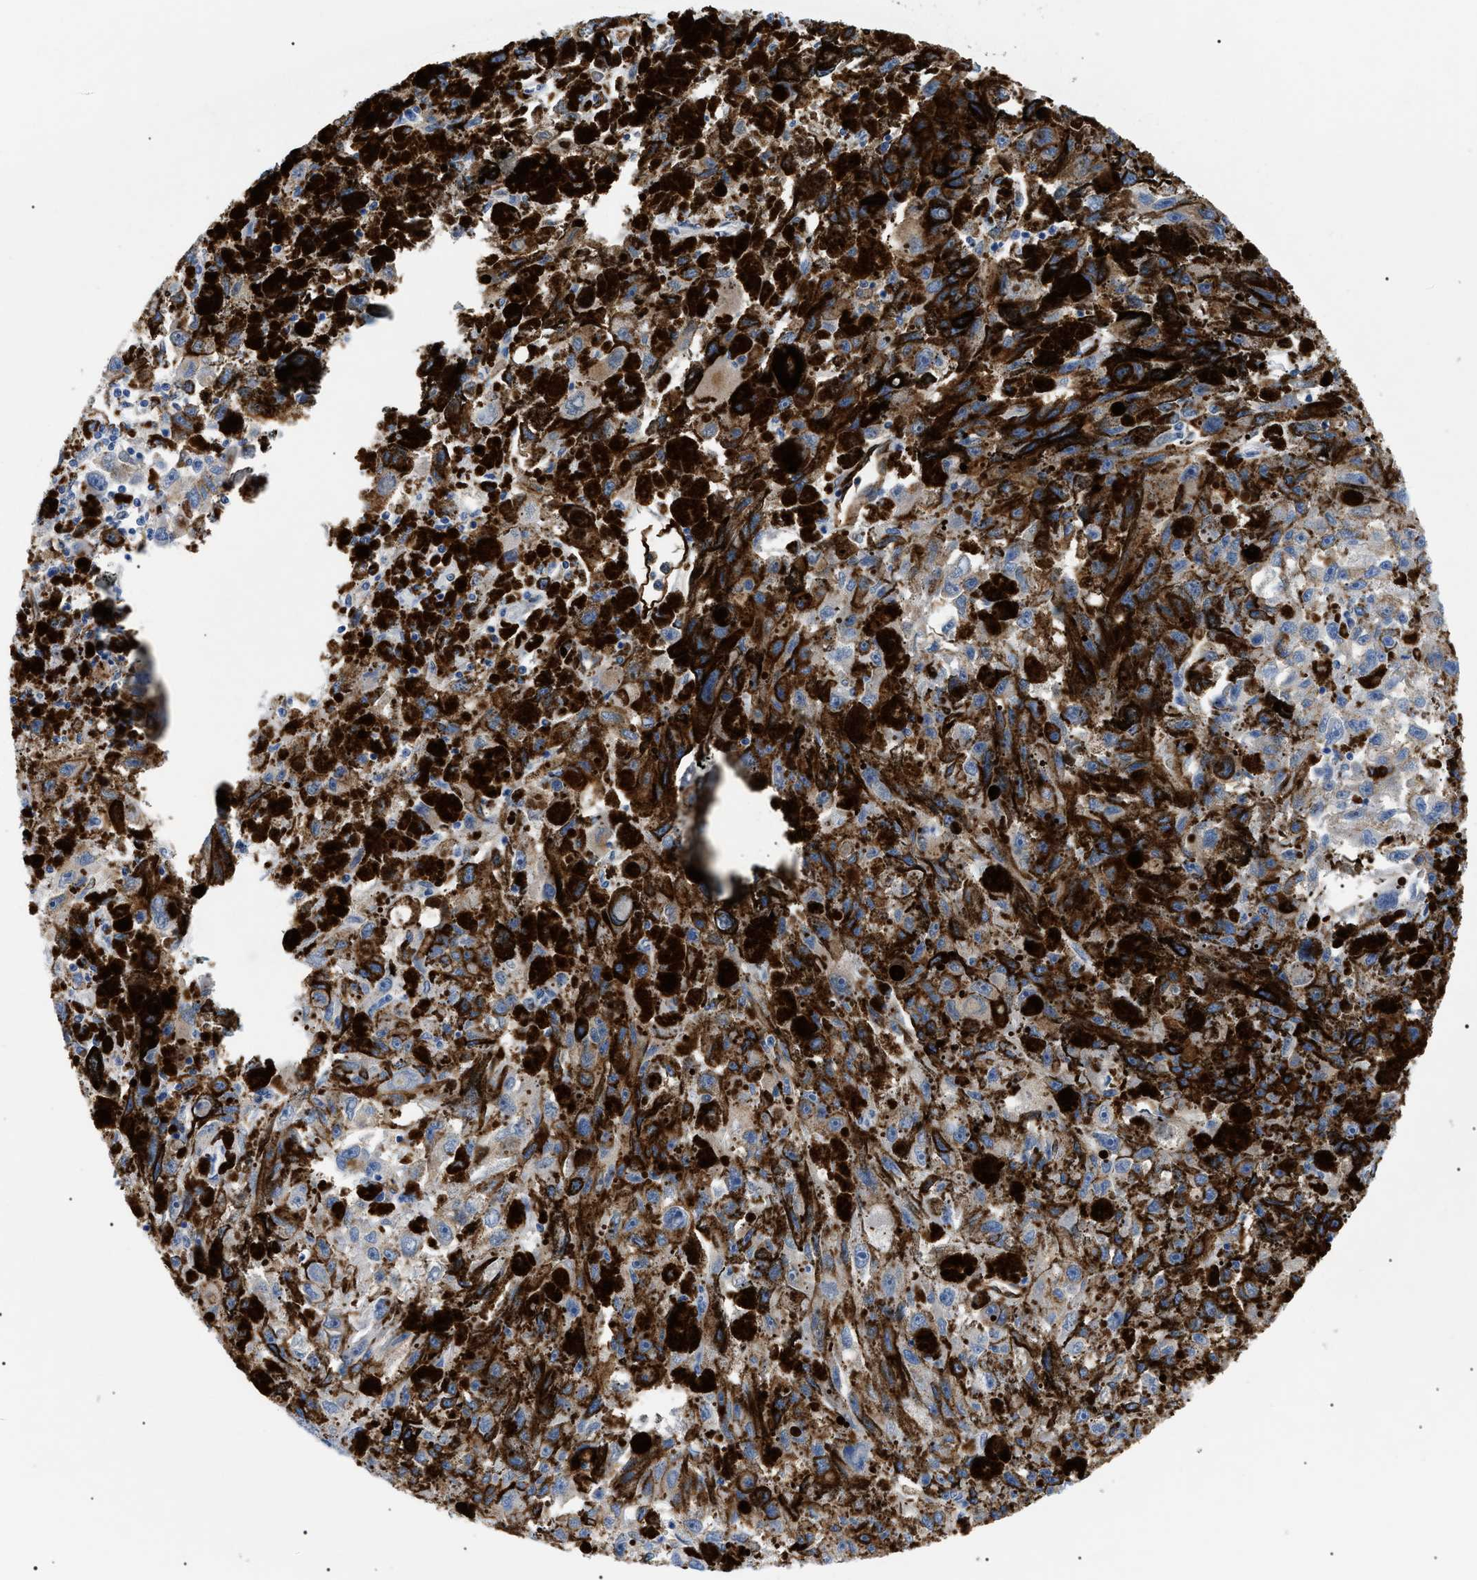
{"staining": {"intensity": "weak", "quantity": ">75%", "location": "cytoplasmic/membranous"}, "tissue": "melanoma", "cell_type": "Tumor cells", "image_type": "cancer", "snomed": [{"axis": "morphology", "description": "Malignant melanoma, NOS"}, {"axis": "topography", "description": "Skin"}], "caption": "DAB (3,3'-diaminobenzidine) immunohistochemical staining of human malignant melanoma demonstrates weak cytoplasmic/membranous protein expression in about >75% of tumor cells. The protein is shown in brown color, while the nuclei are stained blue.", "gene": "ACKR1", "patient": {"sex": "female", "age": 104}}